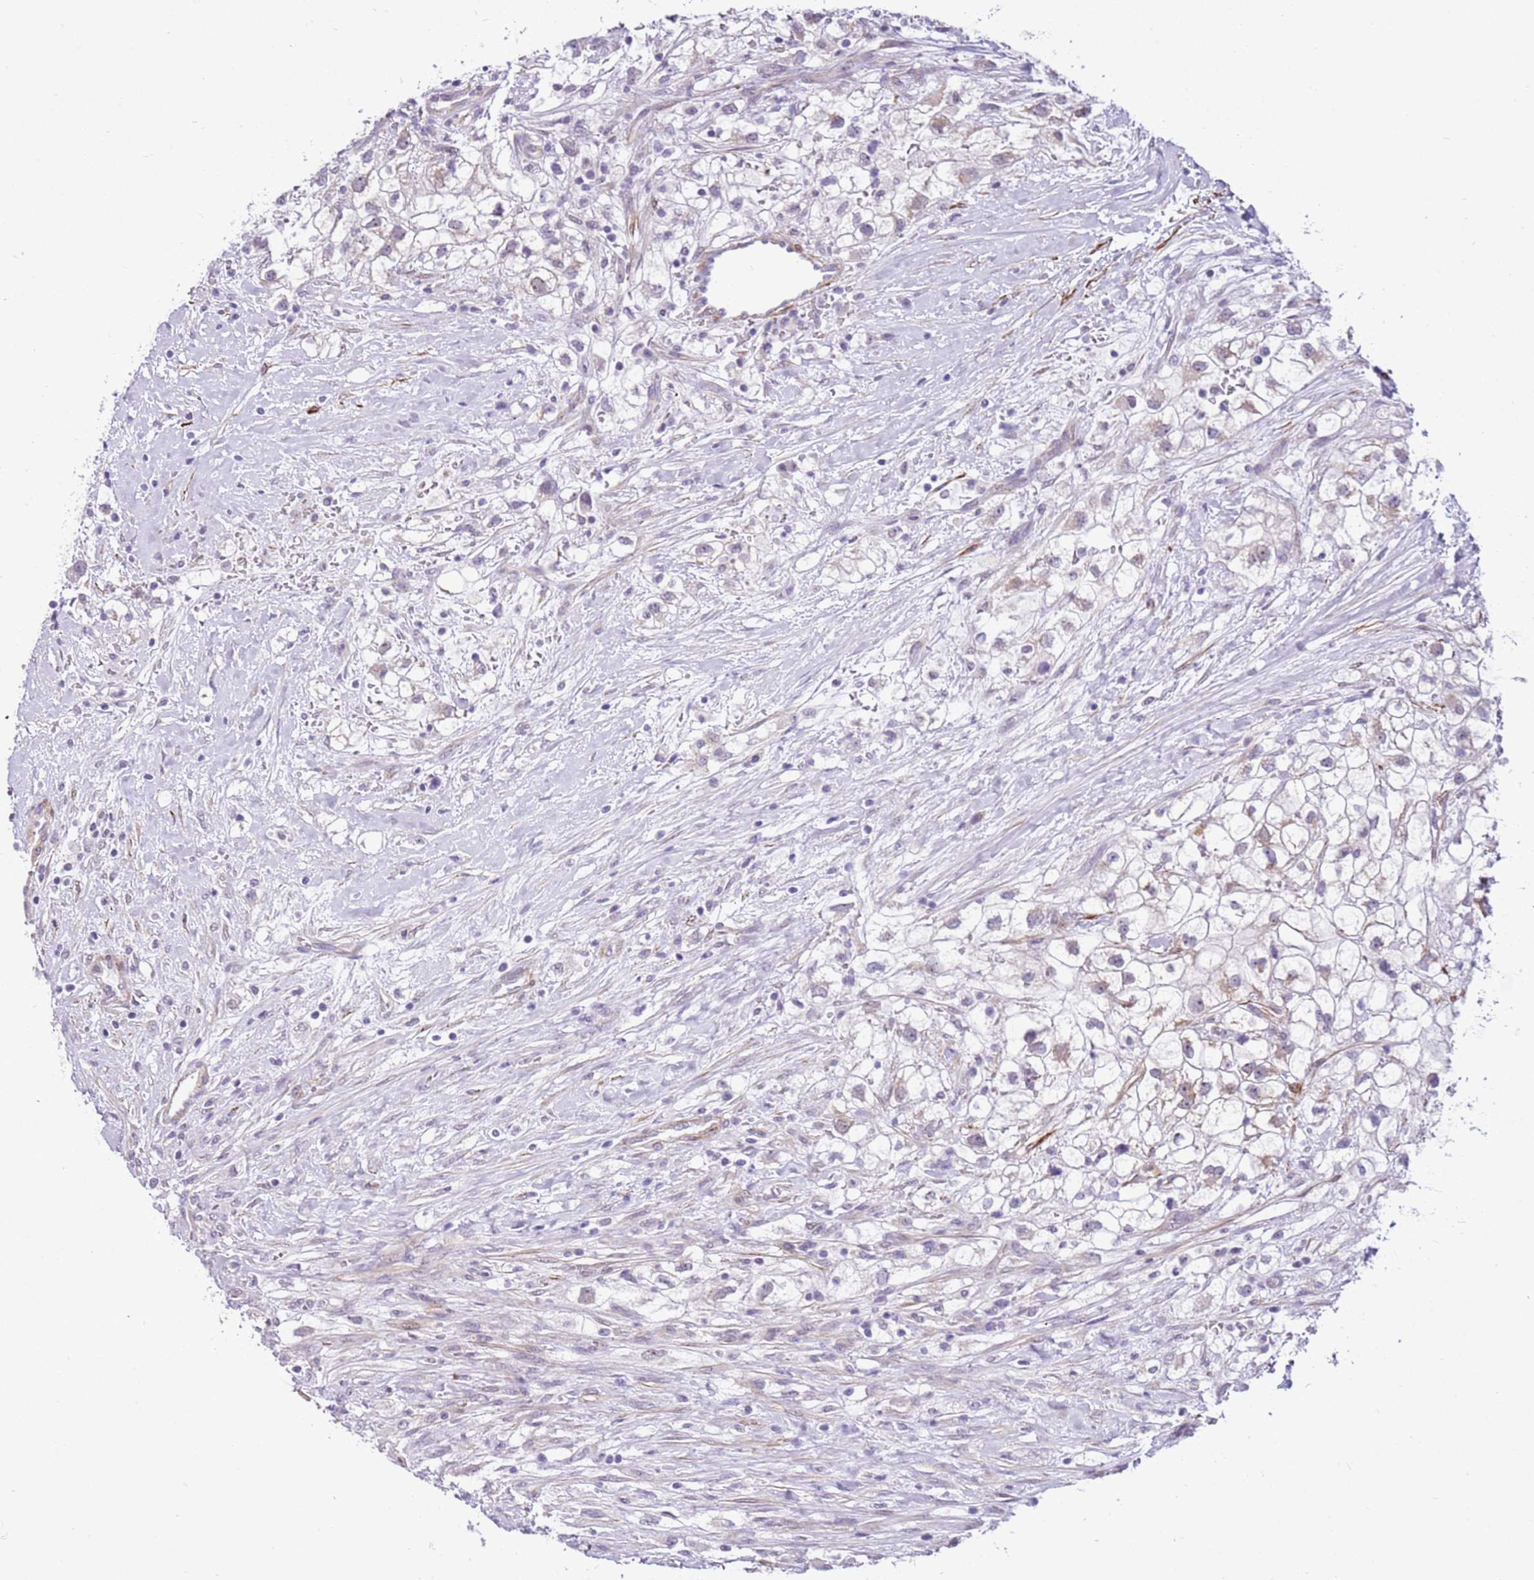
{"staining": {"intensity": "negative", "quantity": "none", "location": "none"}, "tissue": "renal cancer", "cell_type": "Tumor cells", "image_type": "cancer", "snomed": [{"axis": "morphology", "description": "Adenocarcinoma, NOS"}, {"axis": "topography", "description": "Kidney"}], "caption": "Immunohistochemistry of renal cancer shows no expression in tumor cells.", "gene": "SMIM4", "patient": {"sex": "male", "age": 59}}